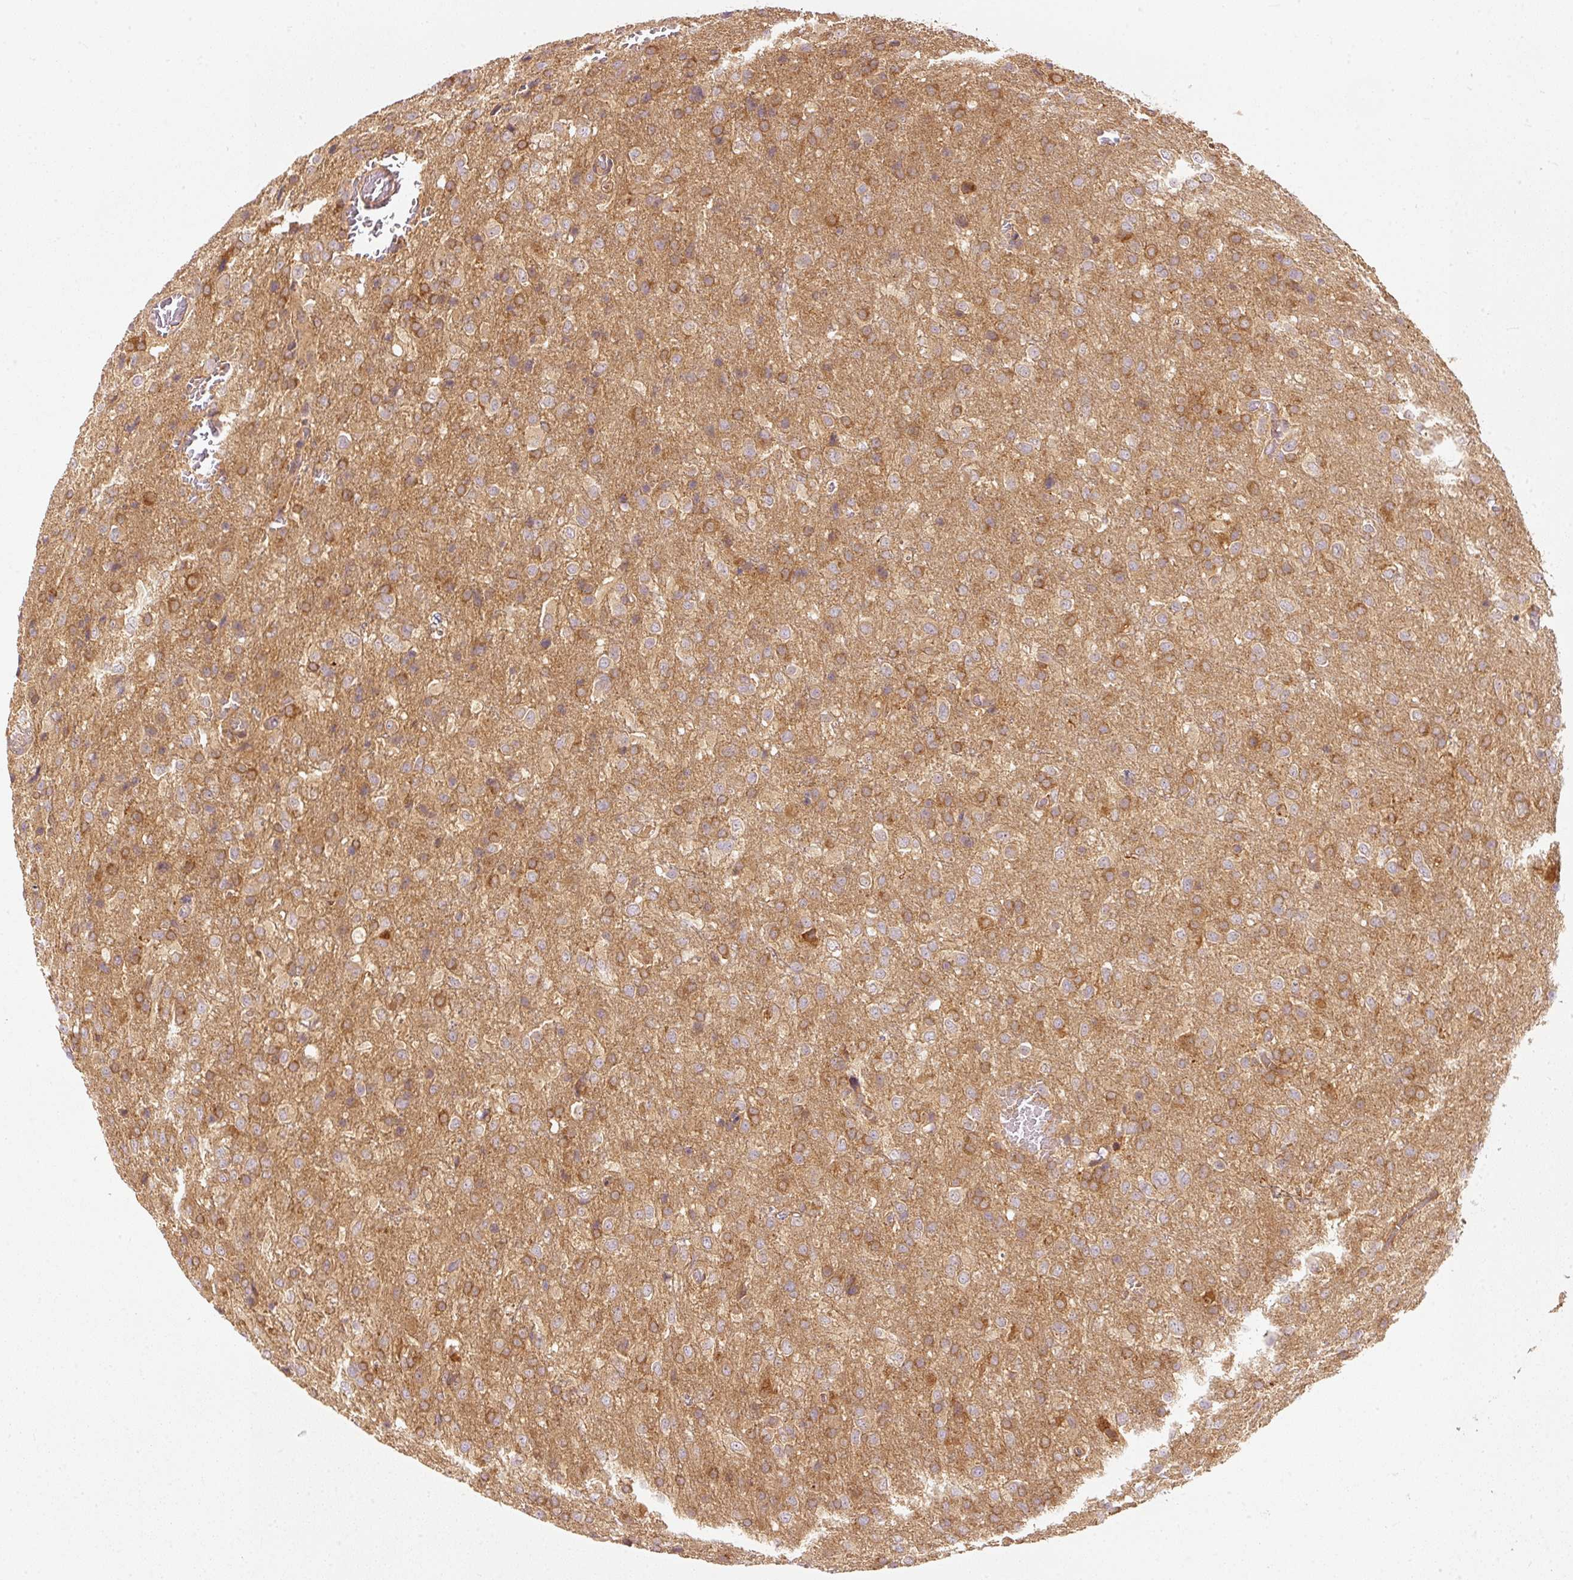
{"staining": {"intensity": "moderate", "quantity": "25%-75%", "location": "cytoplasmic/membranous"}, "tissue": "glioma", "cell_type": "Tumor cells", "image_type": "cancer", "snomed": [{"axis": "morphology", "description": "Glioma, malignant, High grade"}, {"axis": "topography", "description": "Brain"}], "caption": "A photomicrograph showing moderate cytoplasmic/membranous staining in approximately 25%-75% of tumor cells in malignant glioma (high-grade), as visualized by brown immunohistochemical staining.", "gene": "EIF3B", "patient": {"sex": "female", "age": 74}}